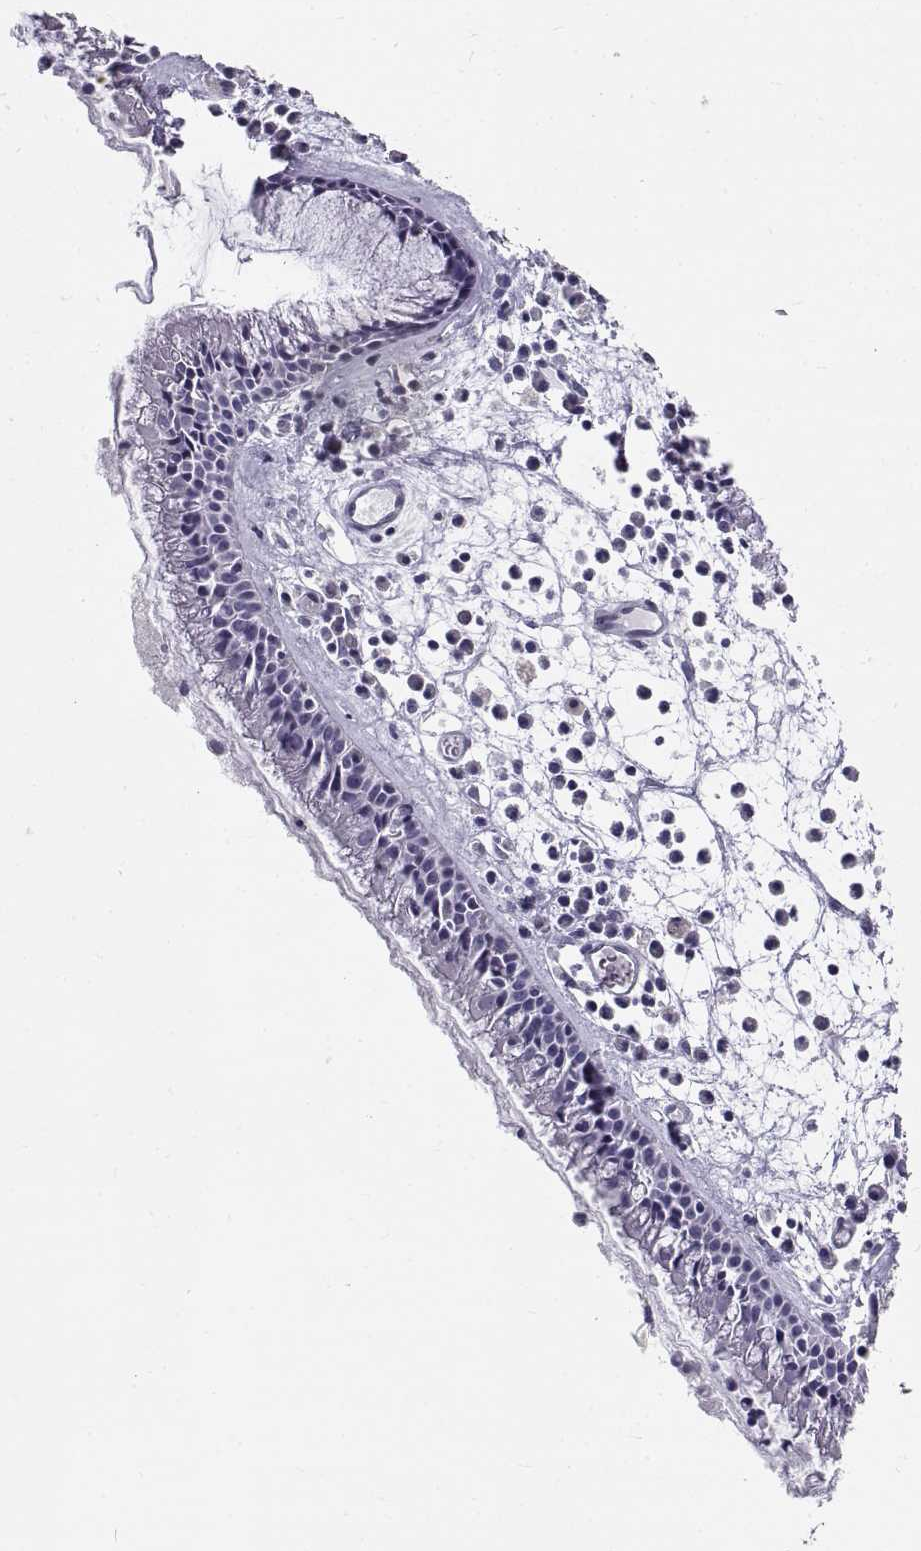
{"staining": {"intensity": "negative", "quantity": "none", "location": "none"}, "tissue": "nasopharynx", "cell_type": "Respiratory epithelial cells", "image_type": "normal", "snomed": [{"axis": "morphology", "description": "Normal tissue, NOS"}, {"axis": "topography", "description": "Nasopharynx"}], "caption": "Respiratory epithelial cells are negative for brown protein staining in normal nasopharynx. (DAB immunohistochemistry (IHC) with hematoxylin counter stain).", "gene": "GNG12", "patient": {"sex": "female", "age": 47}}